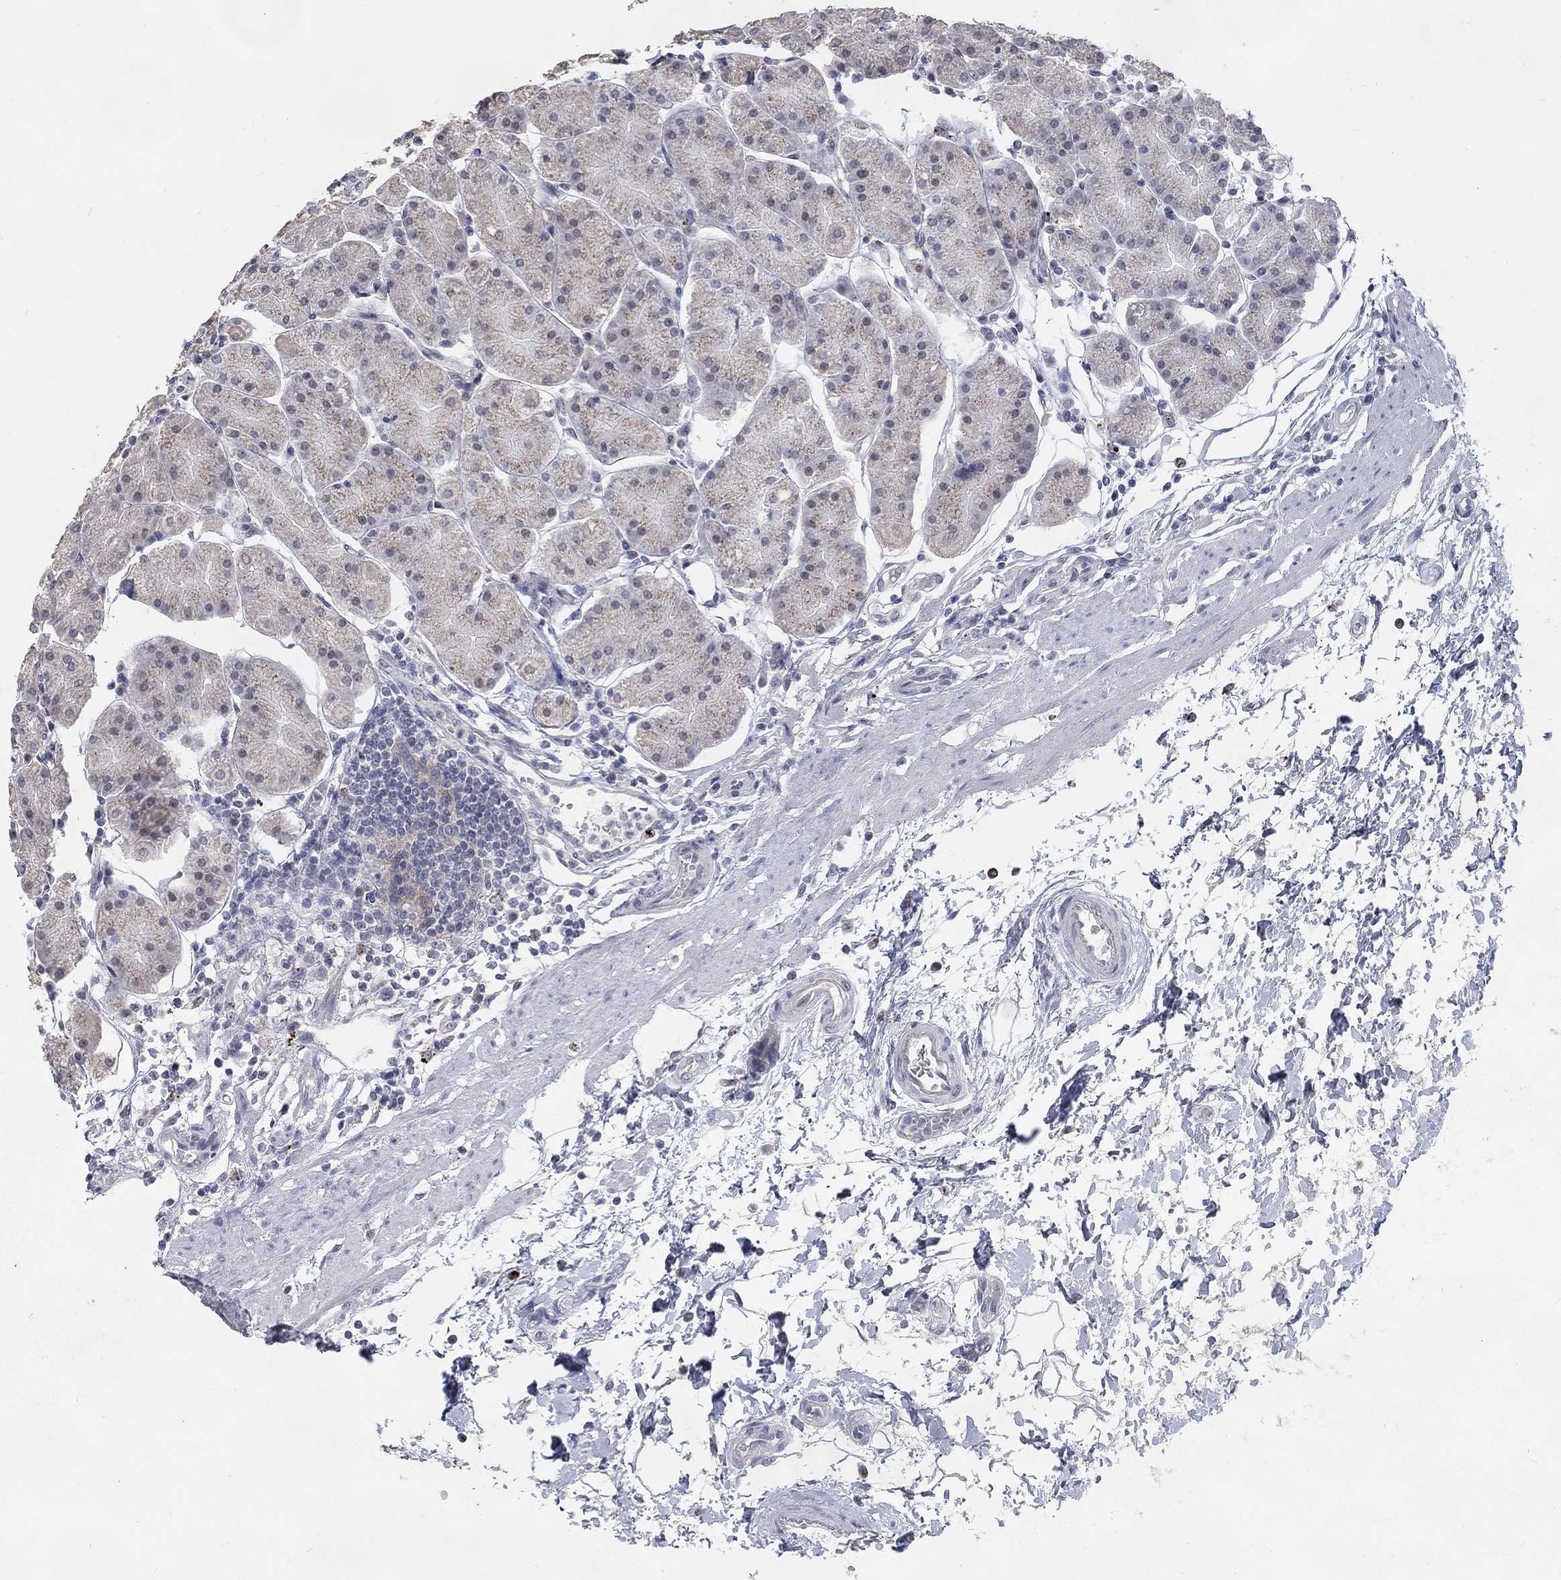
{"staining": {"intensity": "weak", "quantity": "<25%", "location": "cytoplasmic/membranous"}, "tissue": "stomach", "cell_type": "Glandular cells", "image_type": "normal", "snomed": [{"axis": "morphology", "description": "Normal tissue, NOS"}, {"axis": "topography", "description": "Stomach"}], "caption": "IHC image of normal stomach stained for a protein (brown), which demonstrates no expression in glandular cells. (DAB immunohistochemistry with hematoxylin counter stain).", "gene": "MTSS2", "patient": {"sex": "male", "age": 54}}